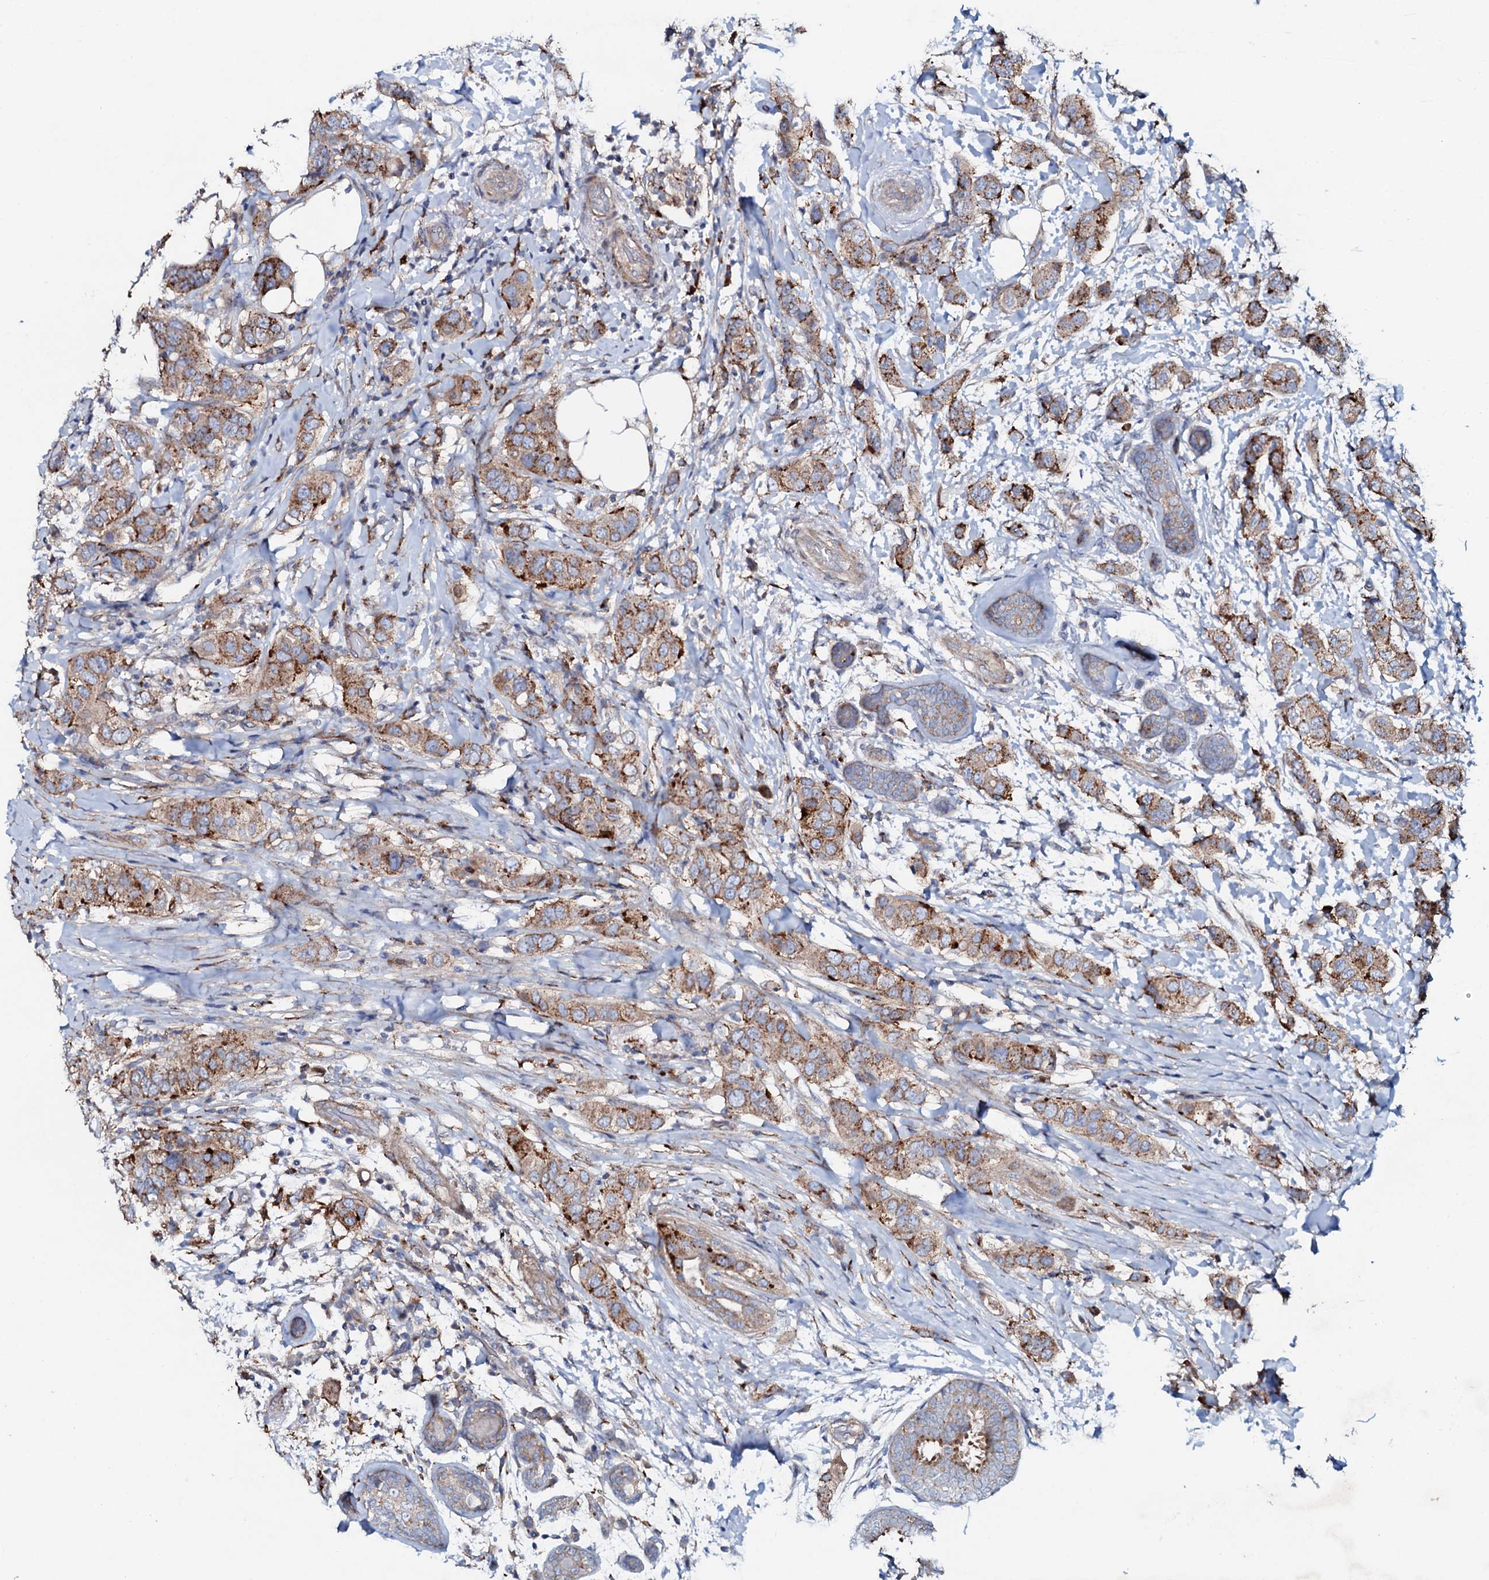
{"staining": {"intensity": "moderate", "quantity": "25%-75%", "location": "cytoplasmic/membranous"}, "tissue": "breast cancer", "cell_type": "Tumor cells", "image_type": "cancer", "snomed": [{"axis": "morphology", "description": "Lobular carcinoma"}, {"axis": "topography", "description": "Breast"}], "caption": "IHC of breast cancer (lobular carcinoma) reveals medium levels of moderate cytoplasmic/membranous staining in approximately 25%-75% of tumor cells.", "gene": "P2RX4", "patient": {"sex": "female", "age": 51}}